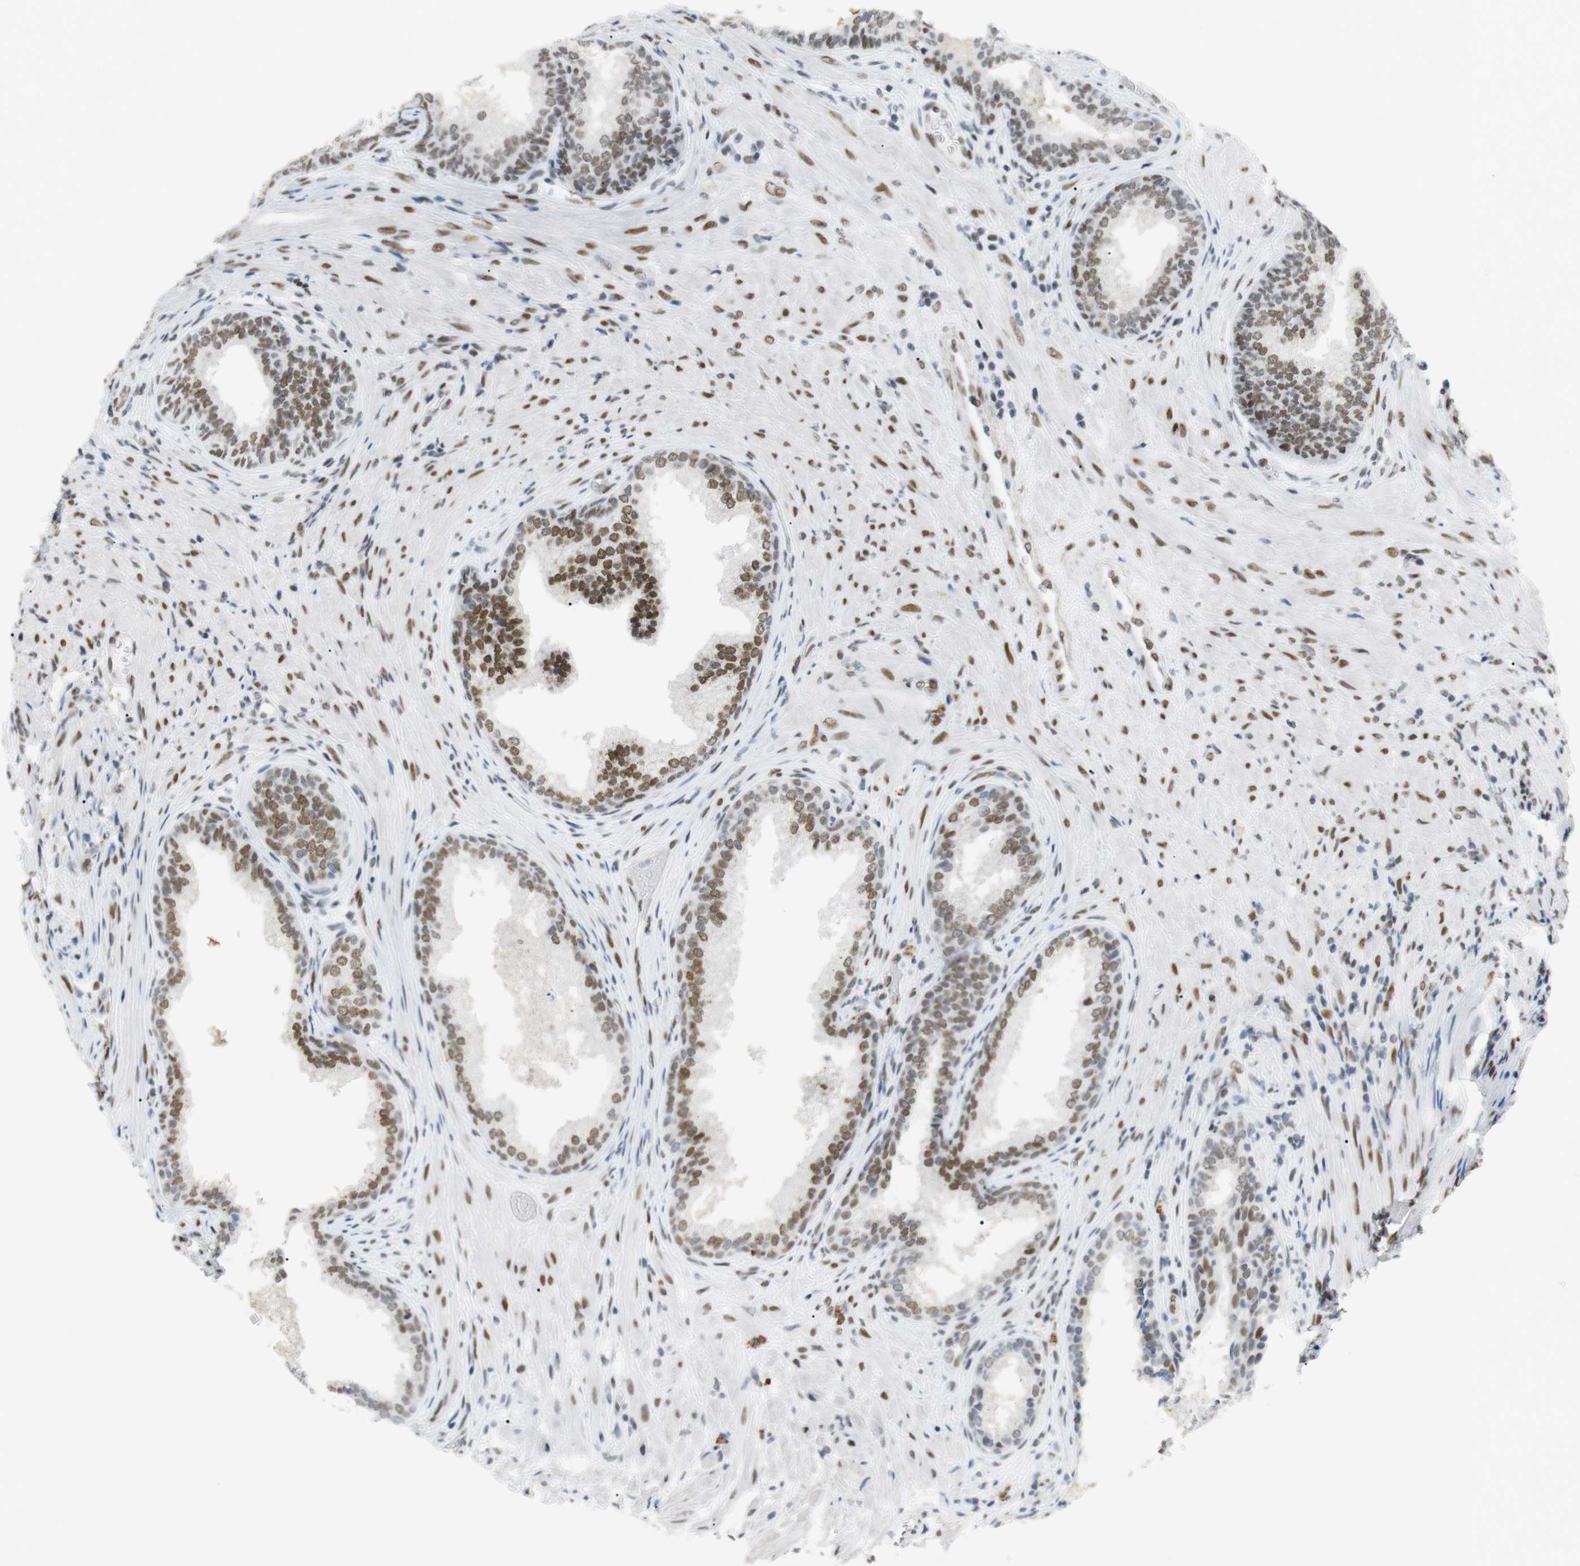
{"staining": {"intensity": "moderate", "quantity": ">75%", "location": "nuclear"}, "tissue": "prostate", "cell_type": "Glandular cells", "image_type": "normal", "snomed": [{"axis": "morphology", "description": "Normal tissue, NOS"}, {"axis": "topography", "description": "Prostate"}], "caption": "Glandular cells reveal moderate nuclear positivity in about >75% of cells in benign prostate.", "gene": "BMI1", "patient": {"sex": "male", "age": 76}}